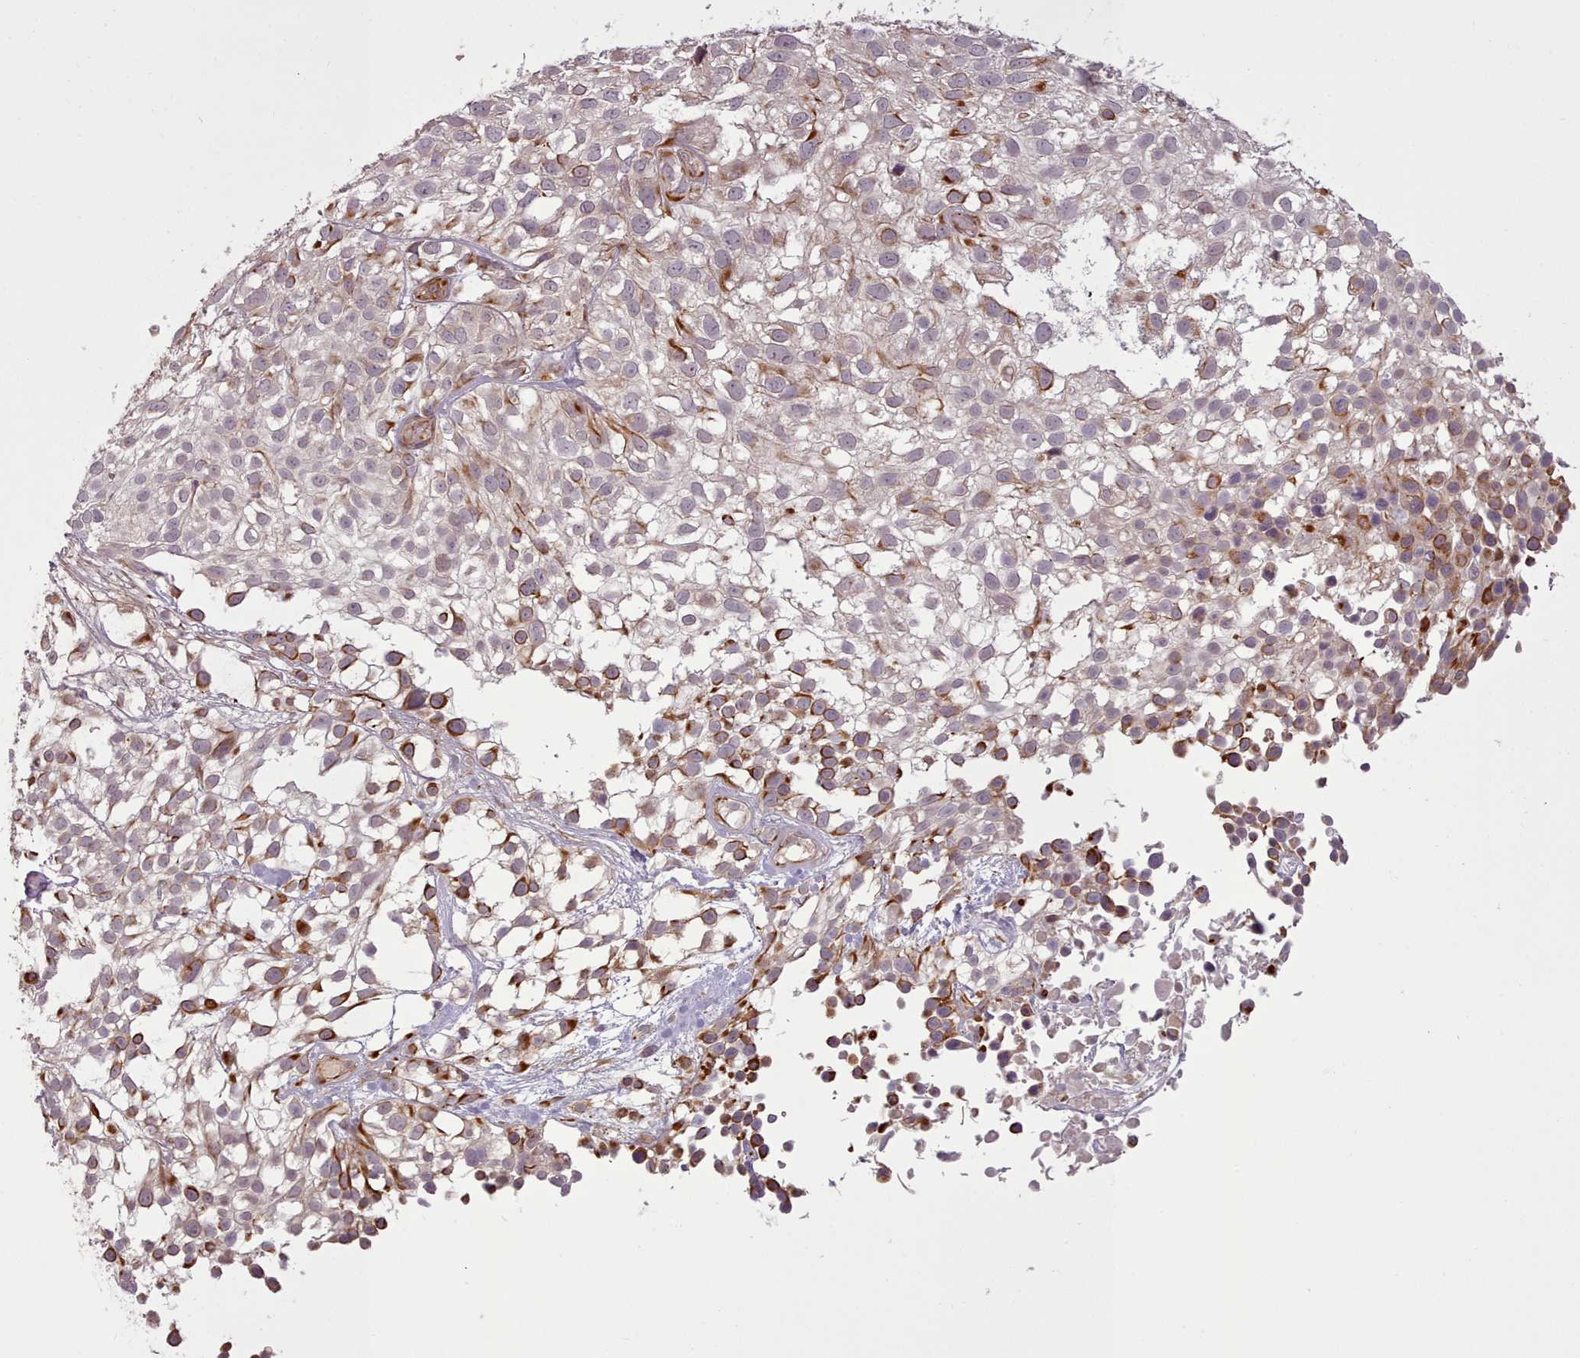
{"staining": {"intensity": "strong", "quantity": "<25%", "location": "cytoplasmic/membranous"}, "tissue": "urothelial cancer", "cell_type": "Tumor cells", "image_type": "cancer", "snomed": [{"axis": "morphology", "description": "Urothelial carcinoma, High grade"}, {"axis": "topography", "description": "Urinary bladder"}], "caption": "Tumor cells exhibit medium levels of strong cytoplasmic/membranous expression in approximately <25% of cells in human high-grade urothelial carcinoma.", "gene": "GBGT1", "patient": {"sex": "male", "age": 56}}